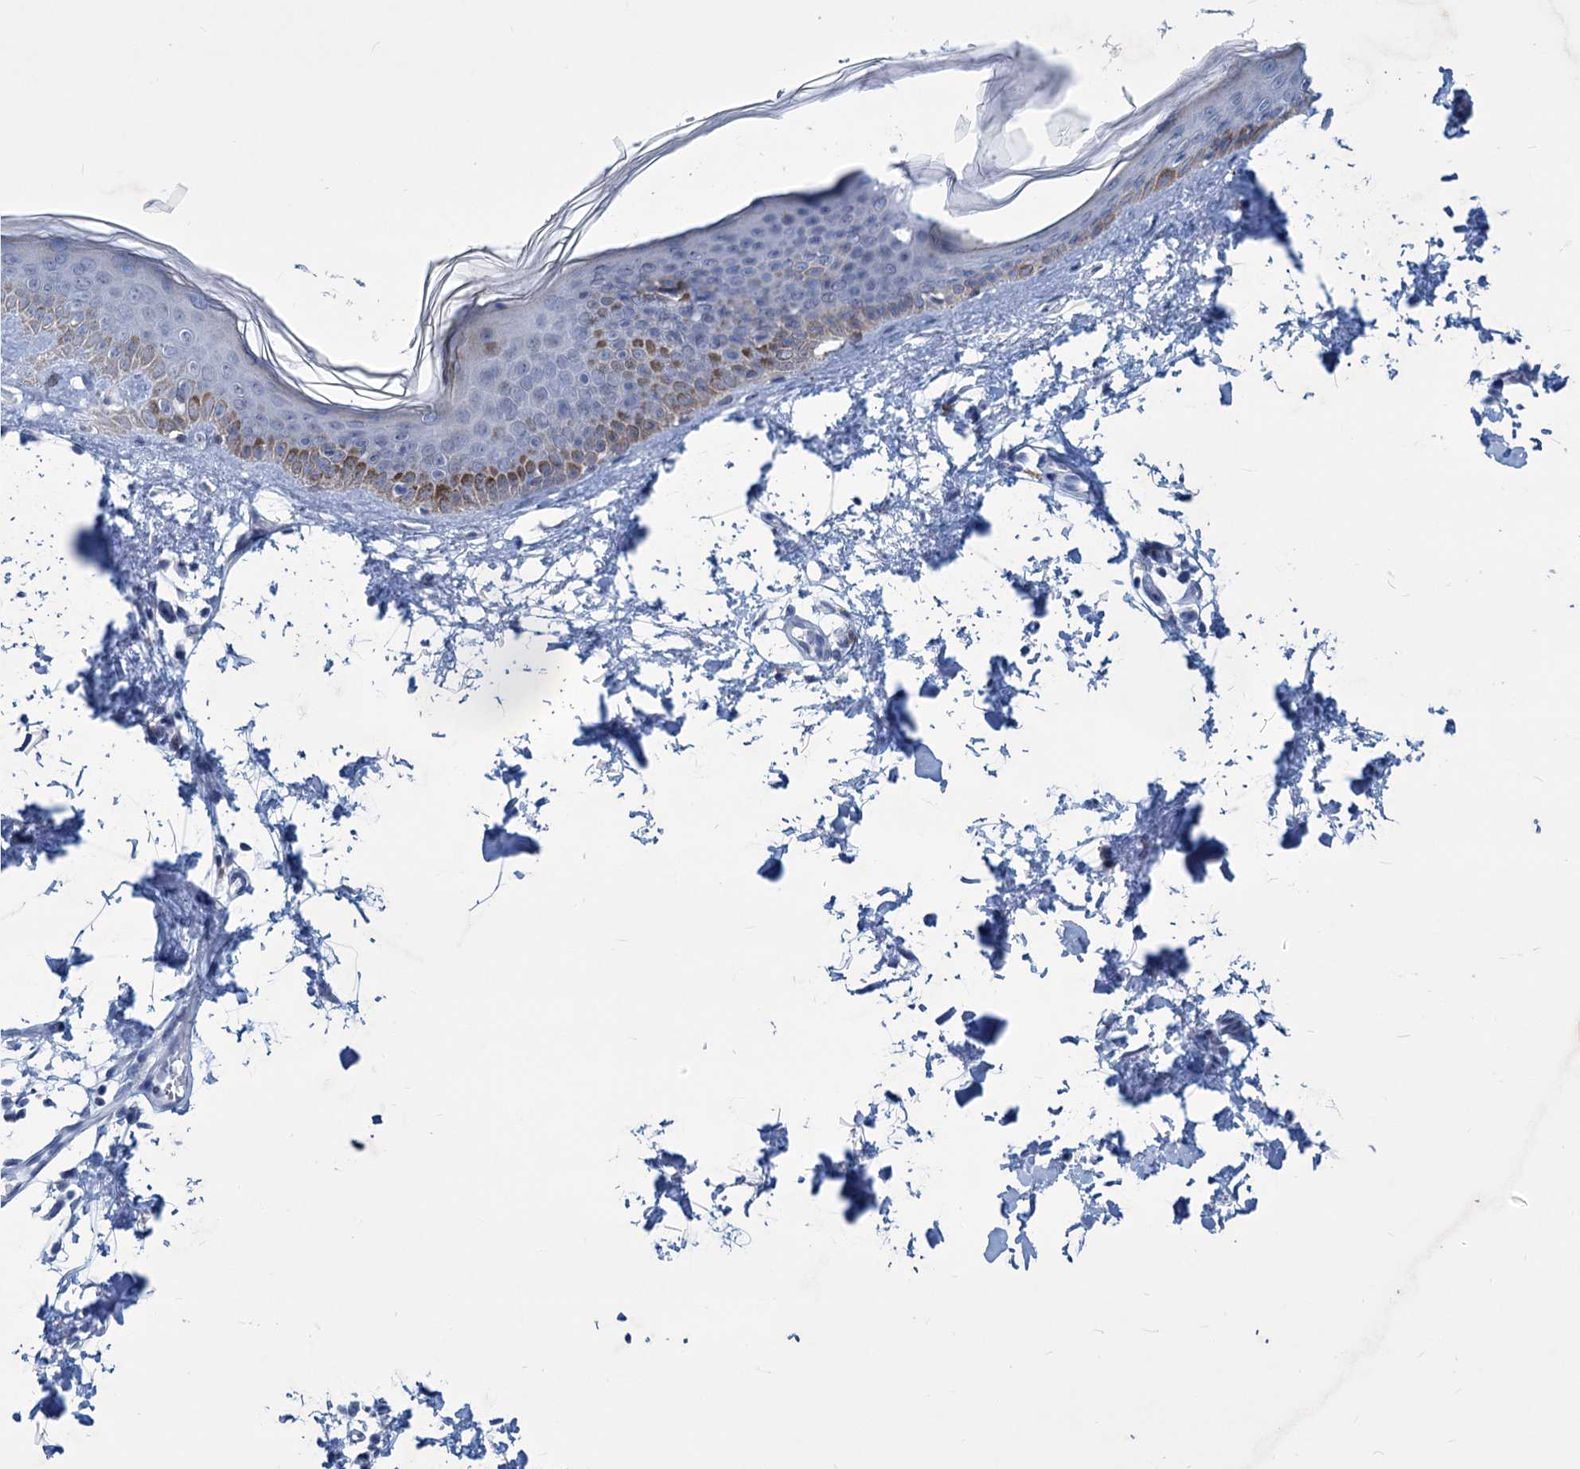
{"staining": {"intensity": "negative", "quantity": "none", "location": "none"}, "tissue": "skin", "cell_type": "Fibroblasts", "image_type": "normal", "snomed": [{"axis": "morphology", "description": "Normal tissue, NOS"}, {"axis": "topography", "description": "Skin"}], "caption": "Immunohistochemical staining of benign human skin displays no significant staining in fibroblasts.", "gene": "NEU3", "patient": {"sex": "female", "age": 58}}